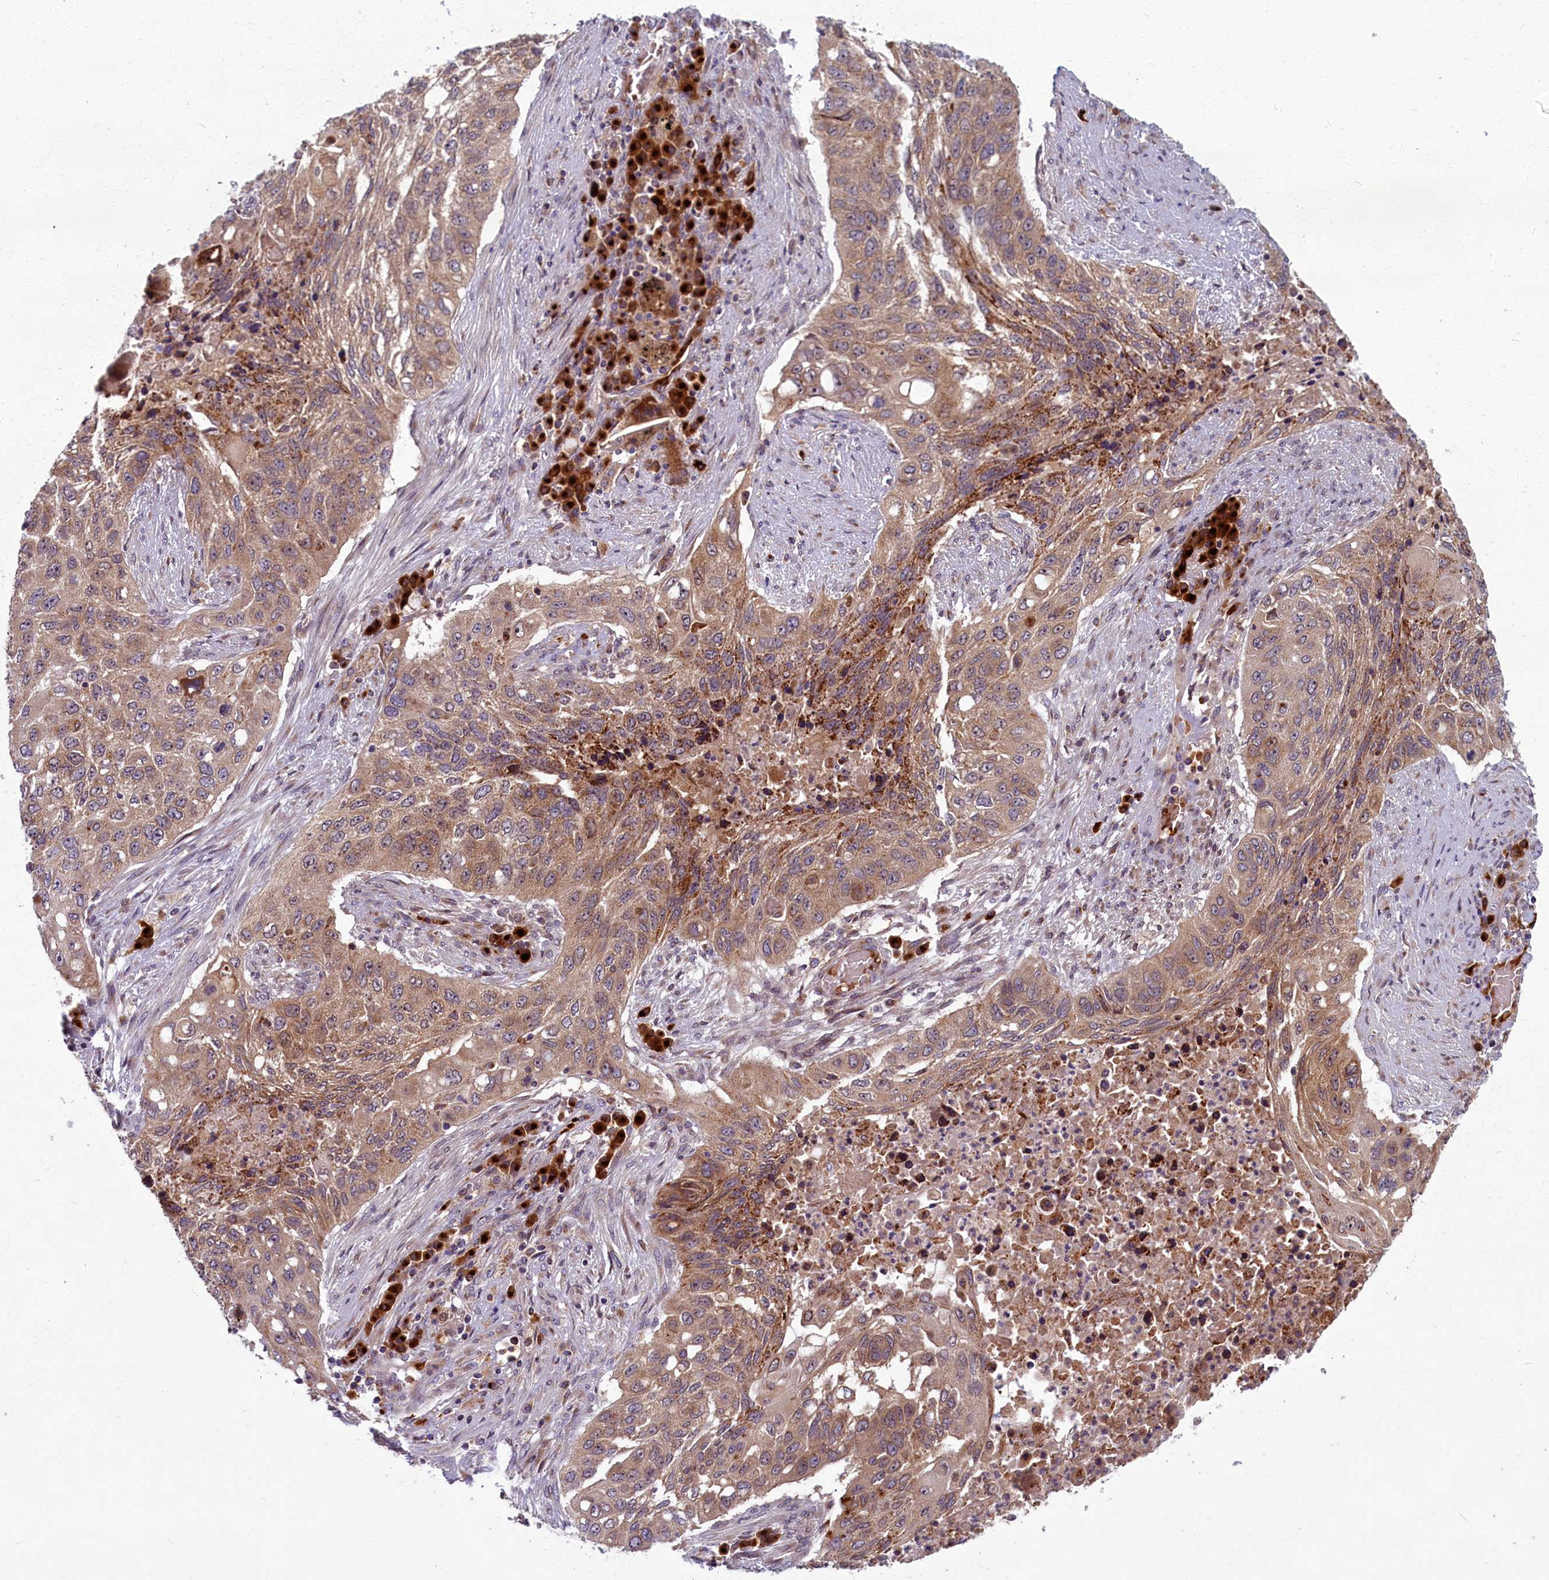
{"staining": {"intensity": "moderate", "quantity": ">75%", "location": "cytoplasmic/membranous"}, "tissue": "lung cancer", "cell_type": "Tumor cells", "image_type": "cancer", "snomed": [{"axis": "morphology", "description": "Squamous cell carcinoma, NOS"}, {"axis": "topography", "description": "Lung"}], "caption": "A high-resolution image shows IHC staining of lung squamous cell carcinoma, which displays moderate cytoplasmic/membranous expression in about >75% of tumor cells.", "gene": "BLVRB", "patient": {"sex": "female", "age": 63}}